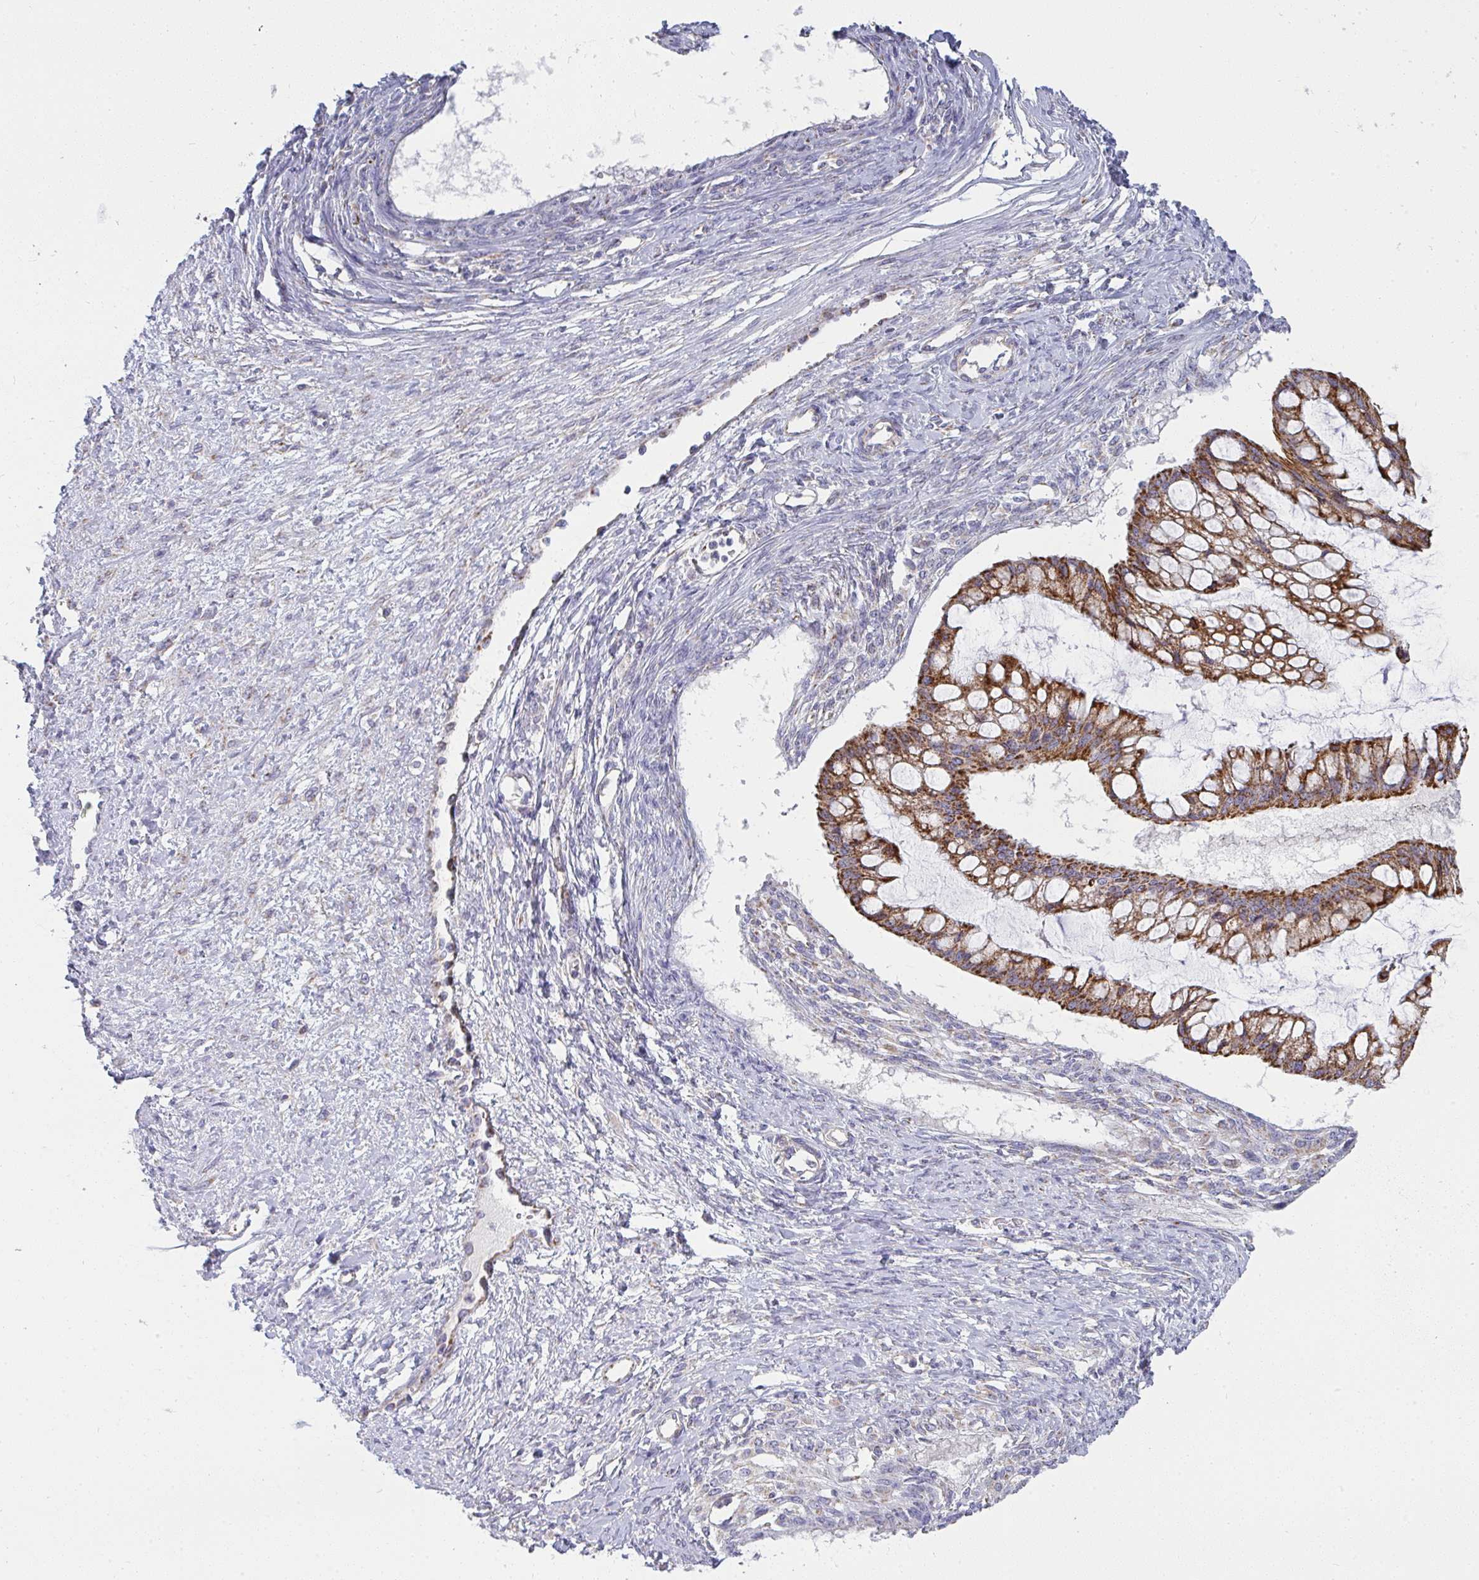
{"staining": {"intensity": "moderate", "quantity": ">75%", "location": "cytoplasmic/membranous"}, "tissue": "ovarian cancer", "cell_type": "Tumor cells", "image_type": "cancer", "snomed": [{"axis": "morphology", "description": "Cystadenocarcinoma, mucinous, NOS"}, {"axis": "topography", "description": "Ovary"}], "caption": "Ovarian cancer (mucinous cystadenocarcinoma) stained for a protein reveals moderate cytoplasmic/membranous positivity in tumor cells.", "gene": "FAHD1", "patient": {"sex": "female", "age": 73}}